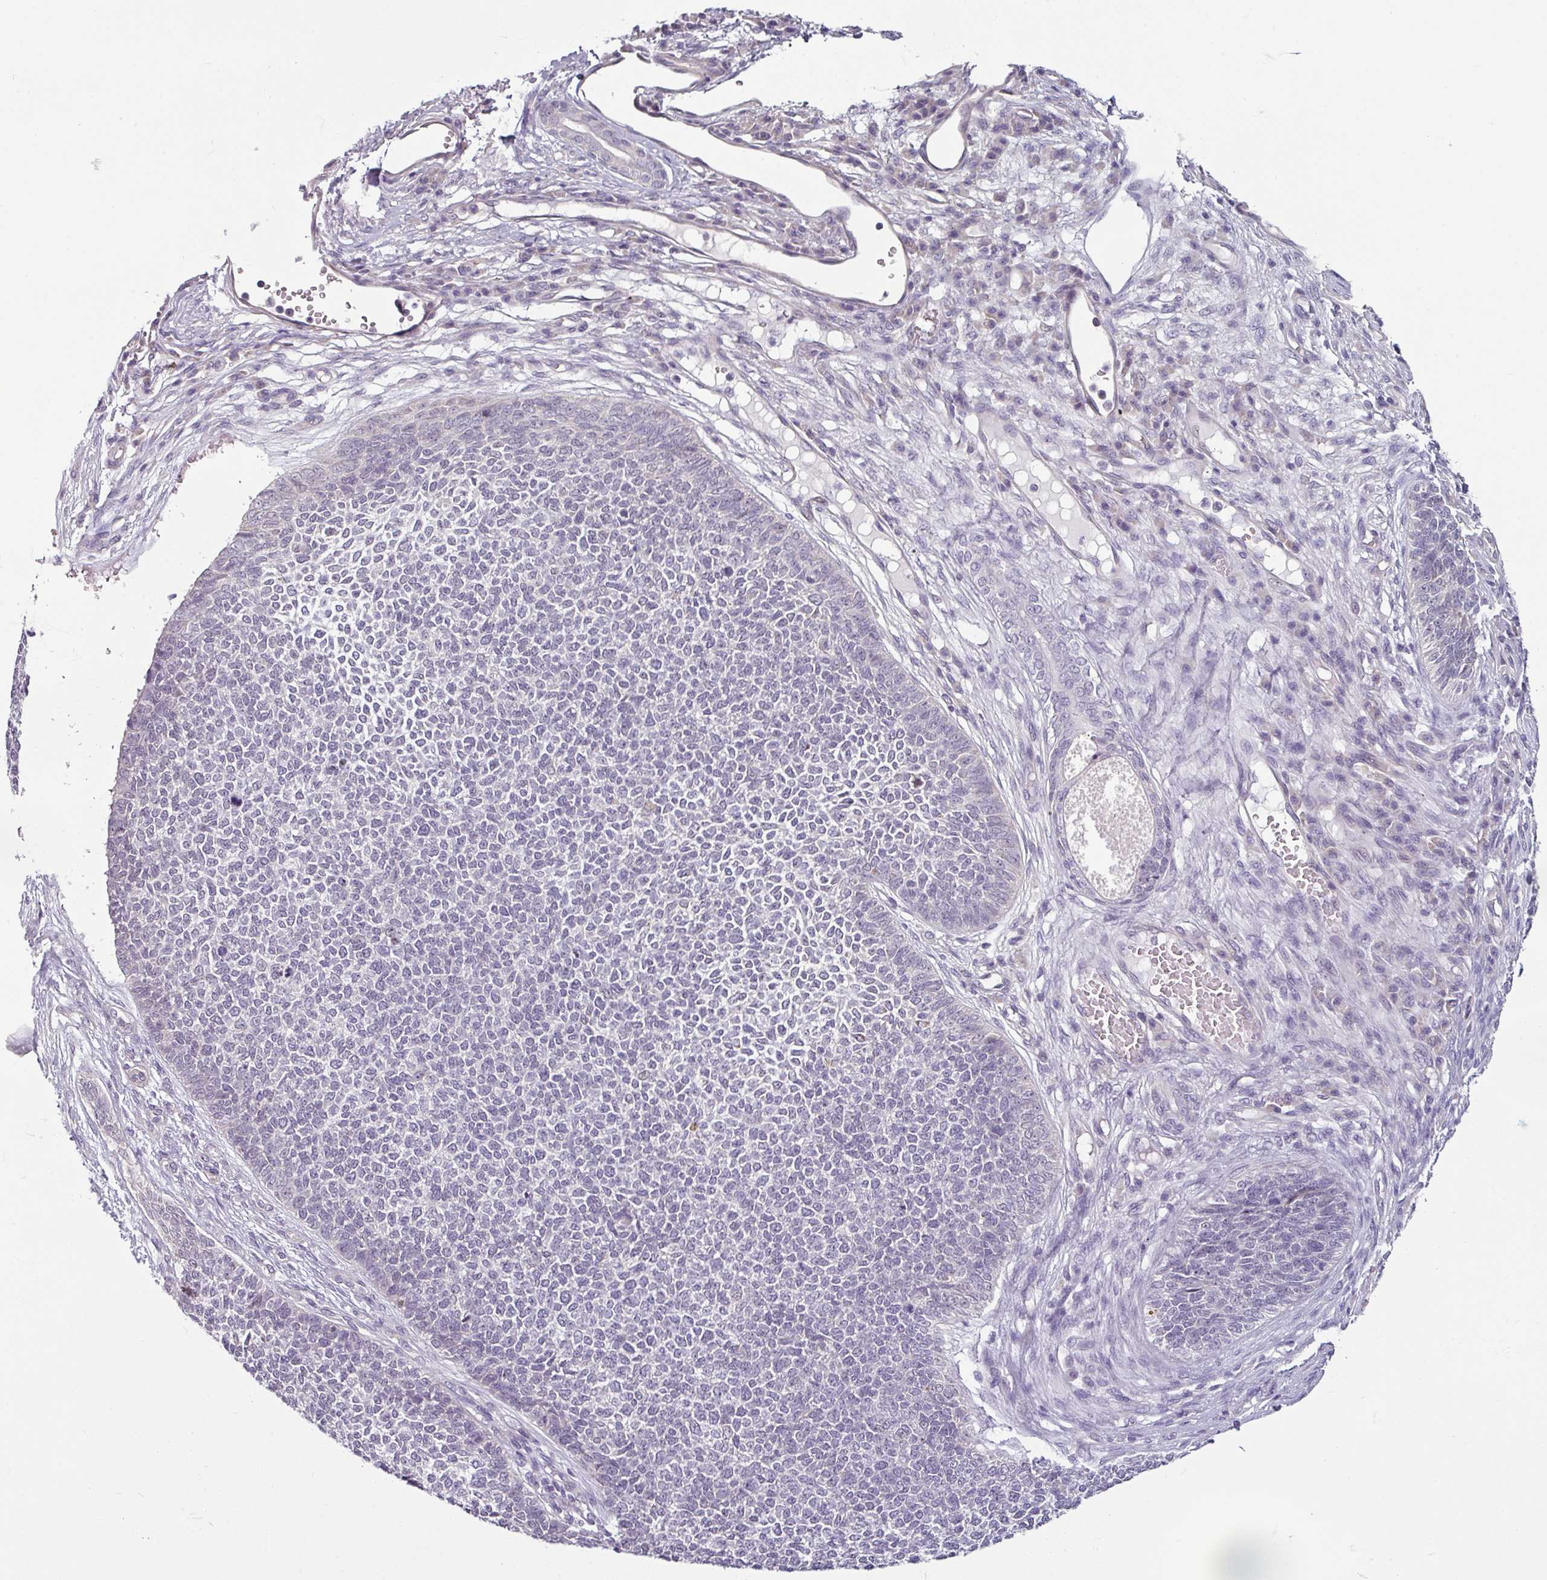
{"staining": {"intensity": "negative", "quantity": "none", "location": "none"}, "tissue": "skin cancer", "cell_type": "Tumor cells", "image_type": "cancer", "snomed": [{"axis": "morphology", "description": "Basal cell carcinoma"}, {"axis": "topography", "description": "Skin"}], "caption": "DAB immunohistochemical staining of human basal cell carcinoma (skin) reveals no significant expression in tumor cells.", "gene": "OR52D1", "patient": {"sex": "female", "age": 84}}